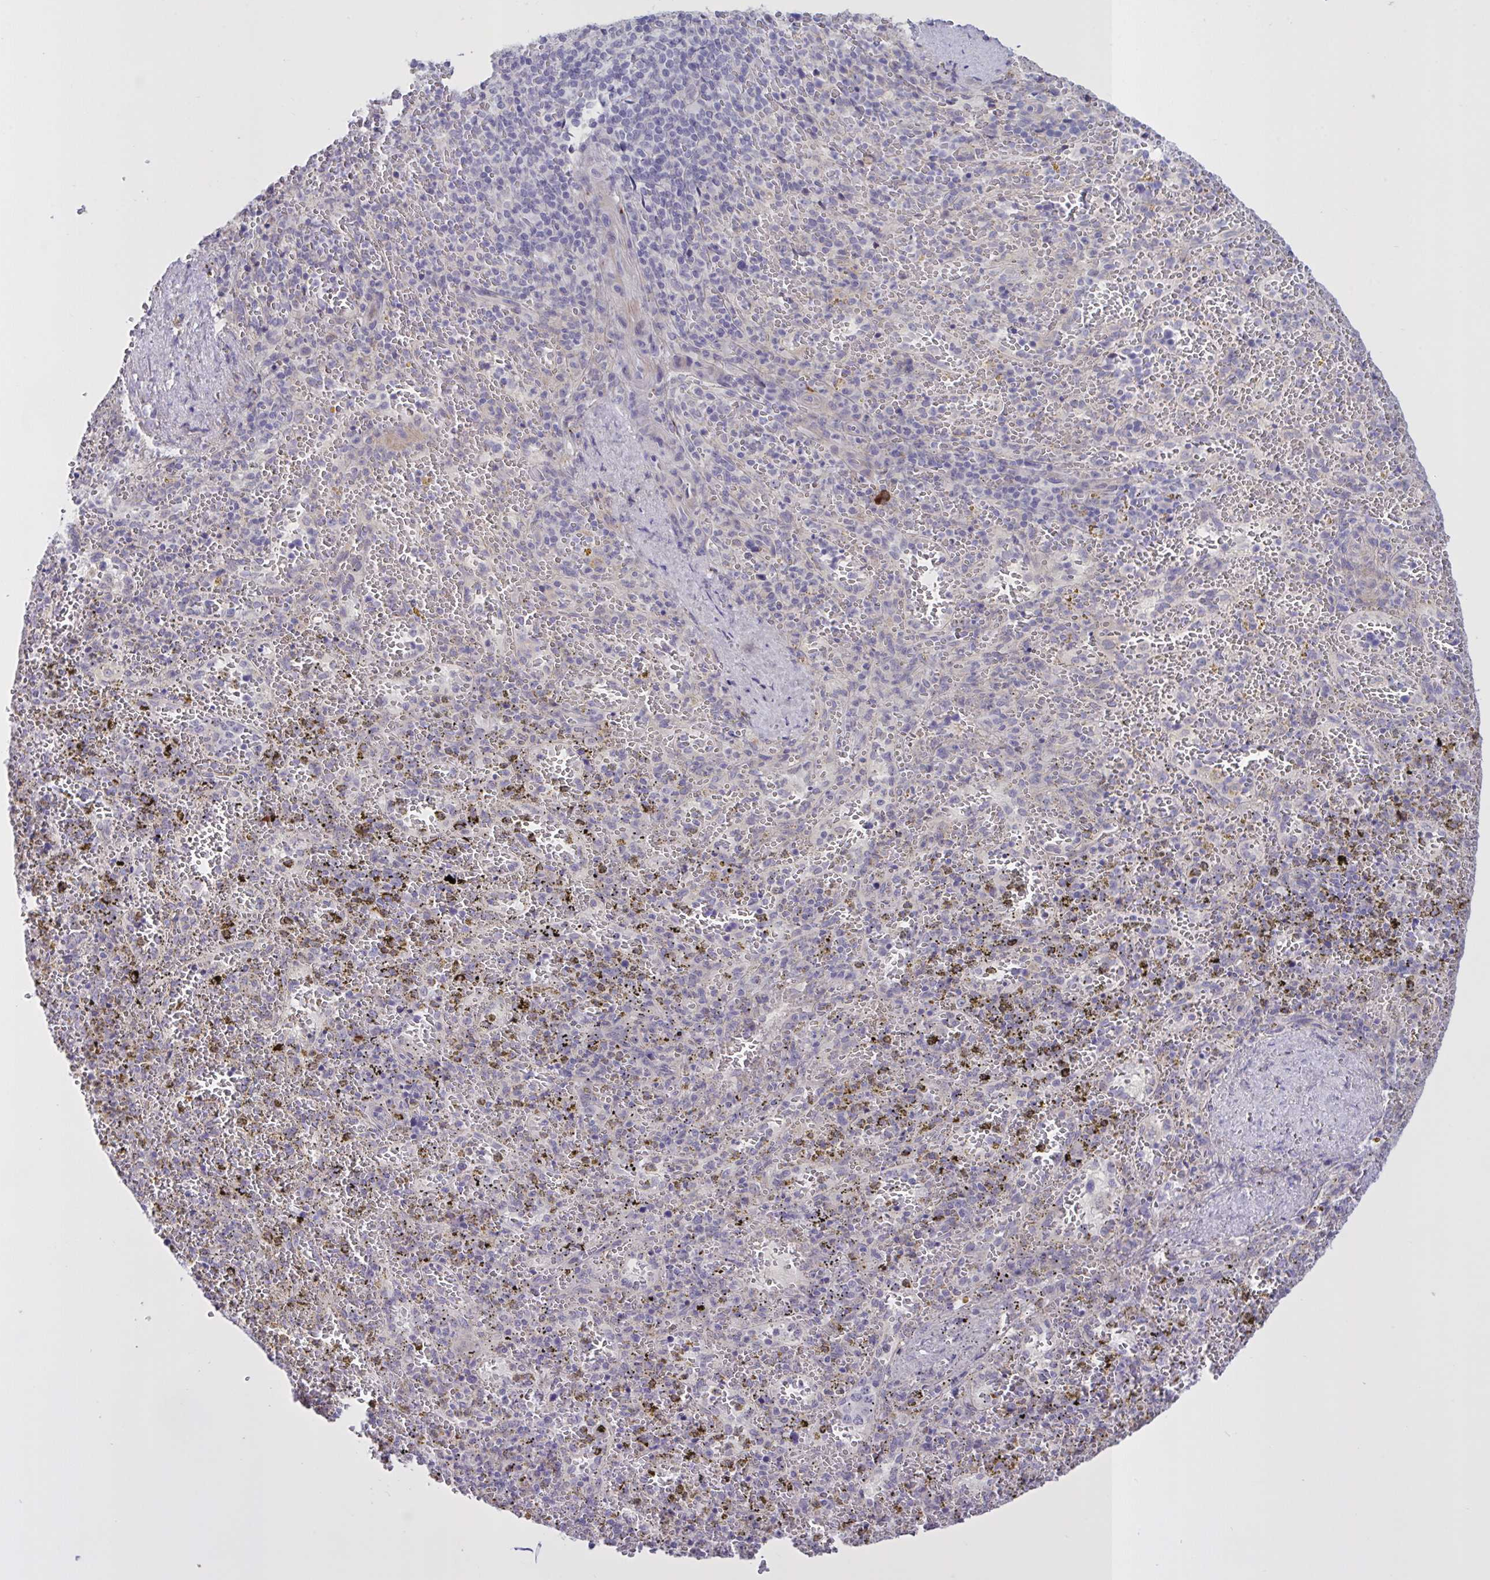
{"staining": {"intensity": "negative", "quantity": "none", "location": "none"}, "tissue": "spleen", "cell_type": "Cells in red pulp", "image_type": "normal", "snomed": [{"axis": "morphology", "description": "Normal tissue, NOS"}, {"axis": "topography", "description": "Spleen"}], "caption": "Micrograph shows no protein expression in cells in red pulp of unremarkable spleen.", "gene": "MRGPRX2", "patient": {"sex": "female", "age": 50}}